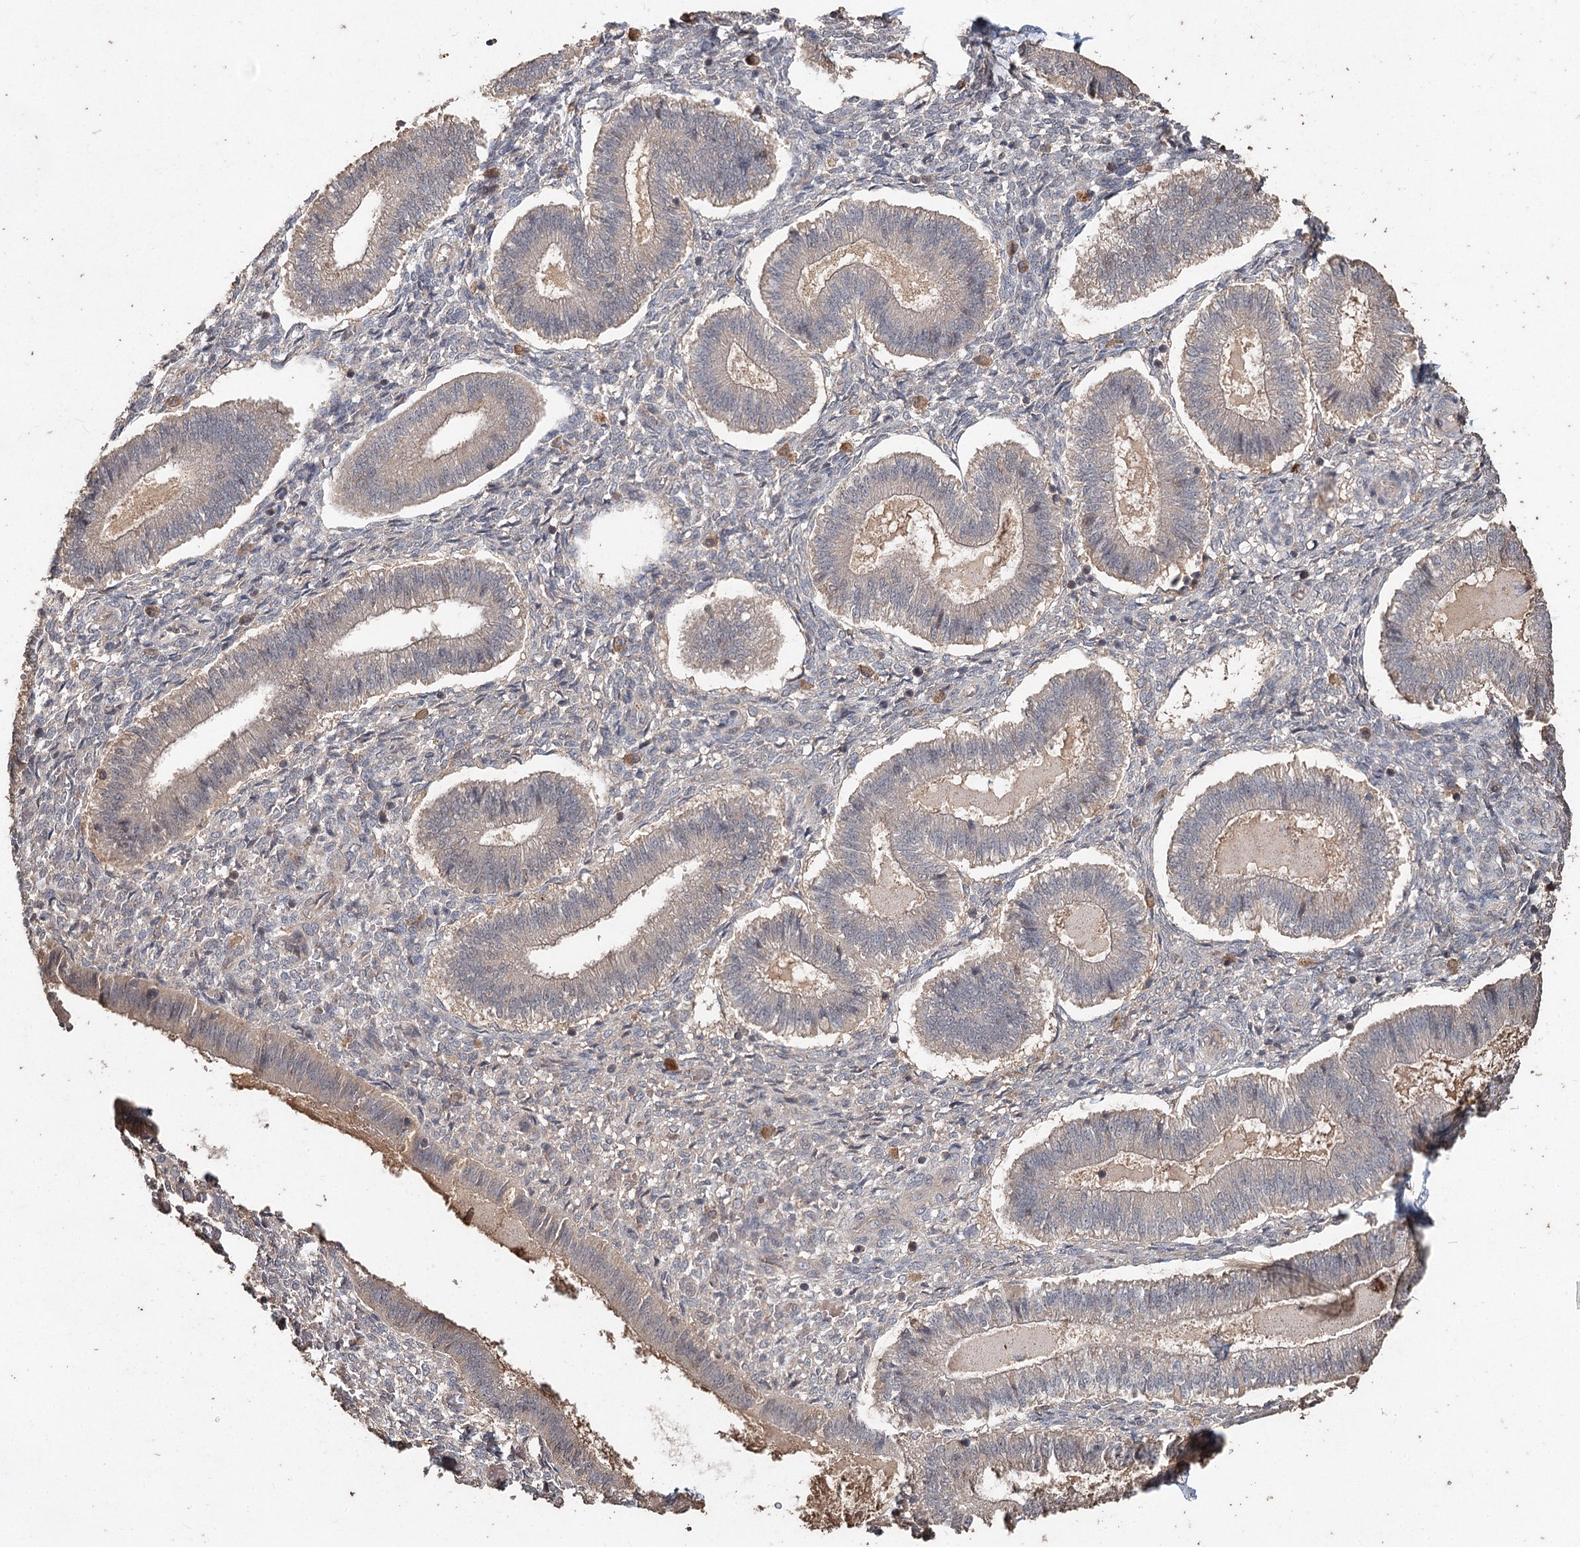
{"staining": {"intensity": "weak", "quantity": "<25%", "location": "nuclear"}, "tissue": "endometrium", "cell_type": "Cells in endometrial stroma", "image_type": "normal", "snomed": [{"axis": "morphology", "description": "Normal tissue, NOS"}, {"axis": "topography", "description": "Endometrium"}], "caption": "IHC of normal human endometrium reveals no staining in cells in endometrial stroma.", "gene": "FBXO7", "patient": {"sex": "female", "age": 25}}